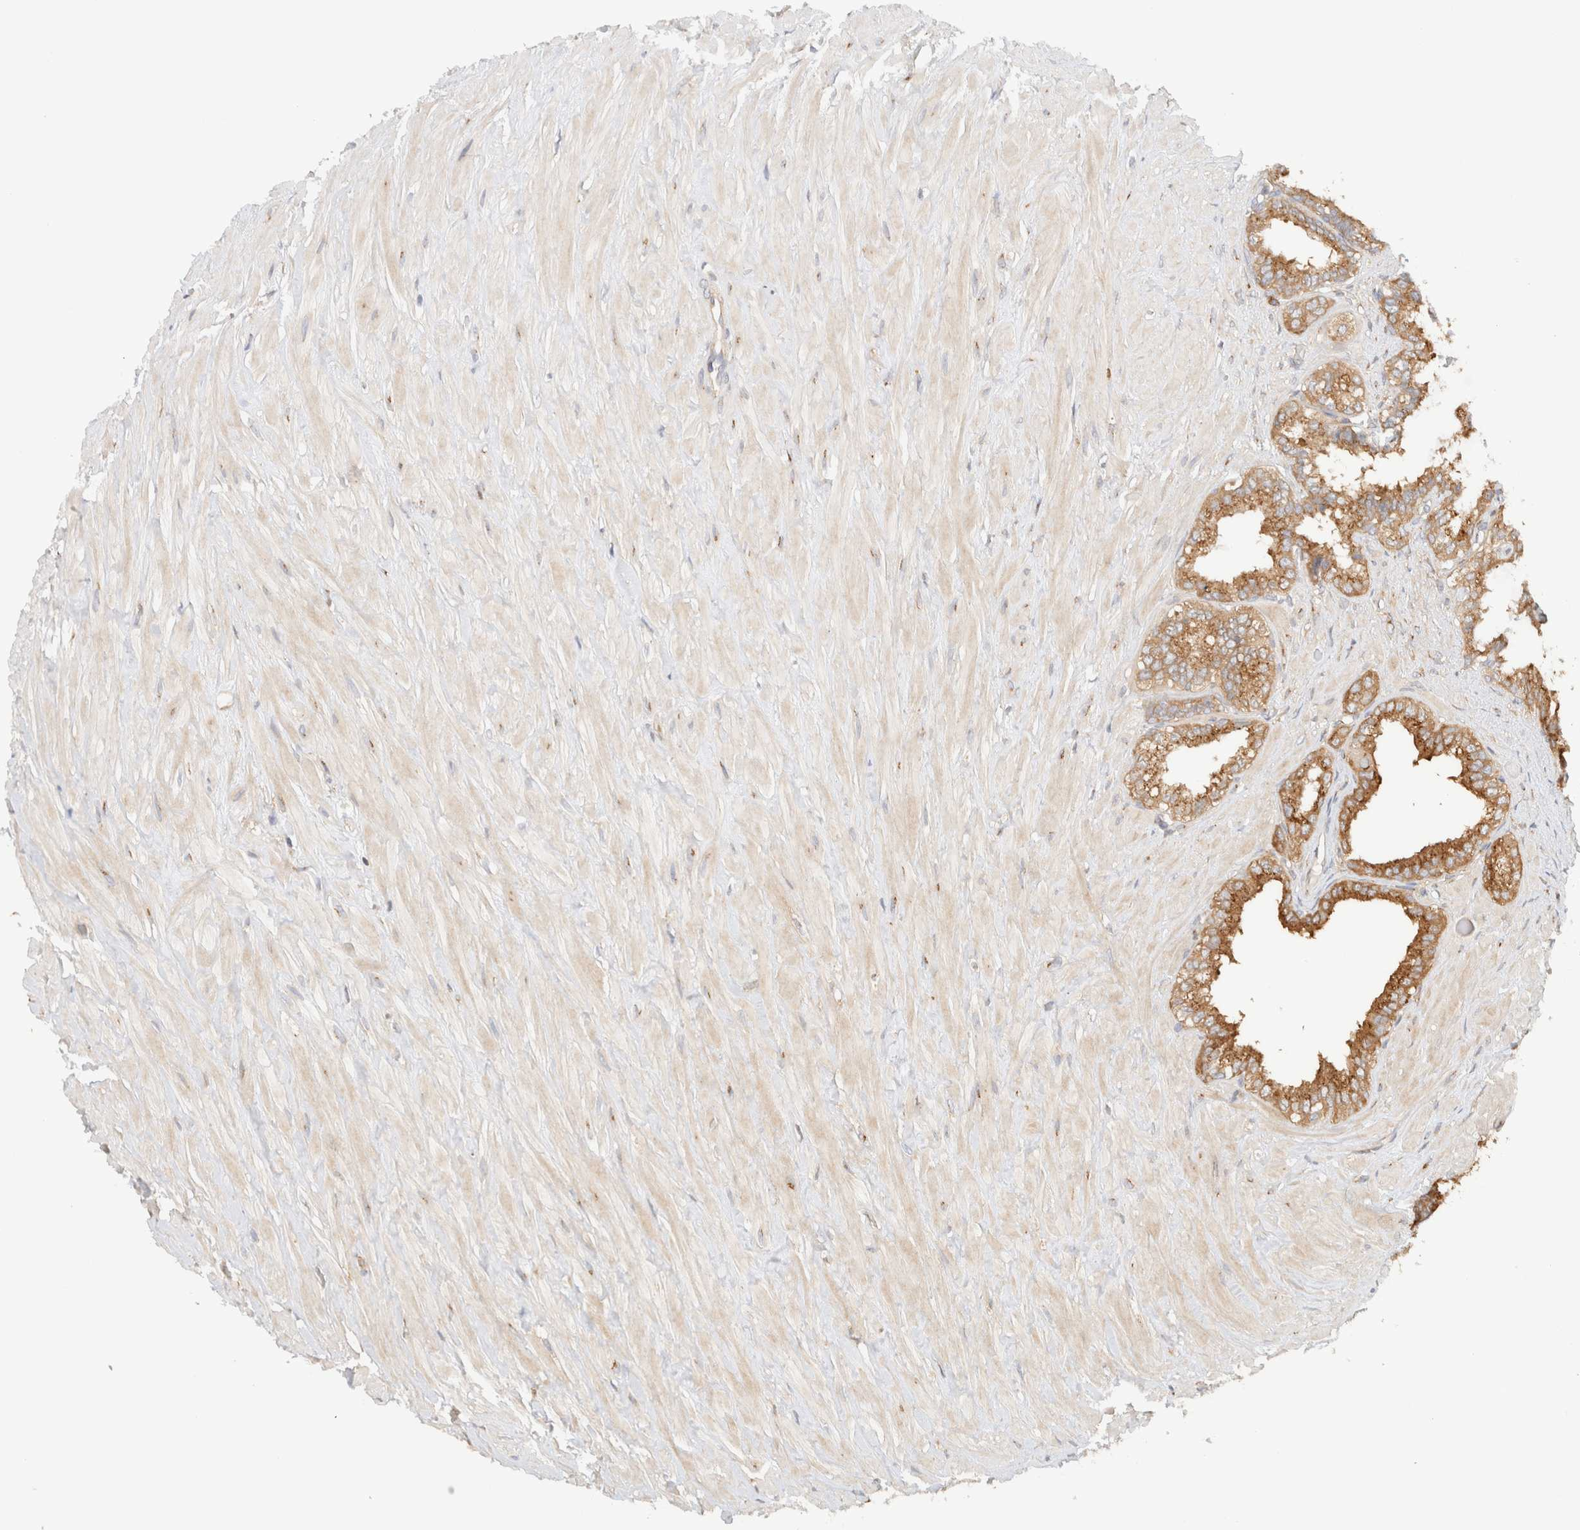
{"staining": {"intensity": "moderate", "quantity": ">75%", "location": "cytoplasmic/membranous"}, "tissue": "seminal vesicle", "cell_type": "Glandular cells", "image_type": "normal", "snomed": [{"axis": "morphology", "description": "Normal tissue, NOS"}, {"axis": "topography", "description": "Seminal veicle"}], "caption": "This is an image of immunohistochemistry (IHC) staining of unremarkable seminal vesicle, which shows moderate positivity in the cytoplasmic/membranous of glandular cells.", "gene": "RABEP1", "patient": {"sex": "male", "age": 64}}